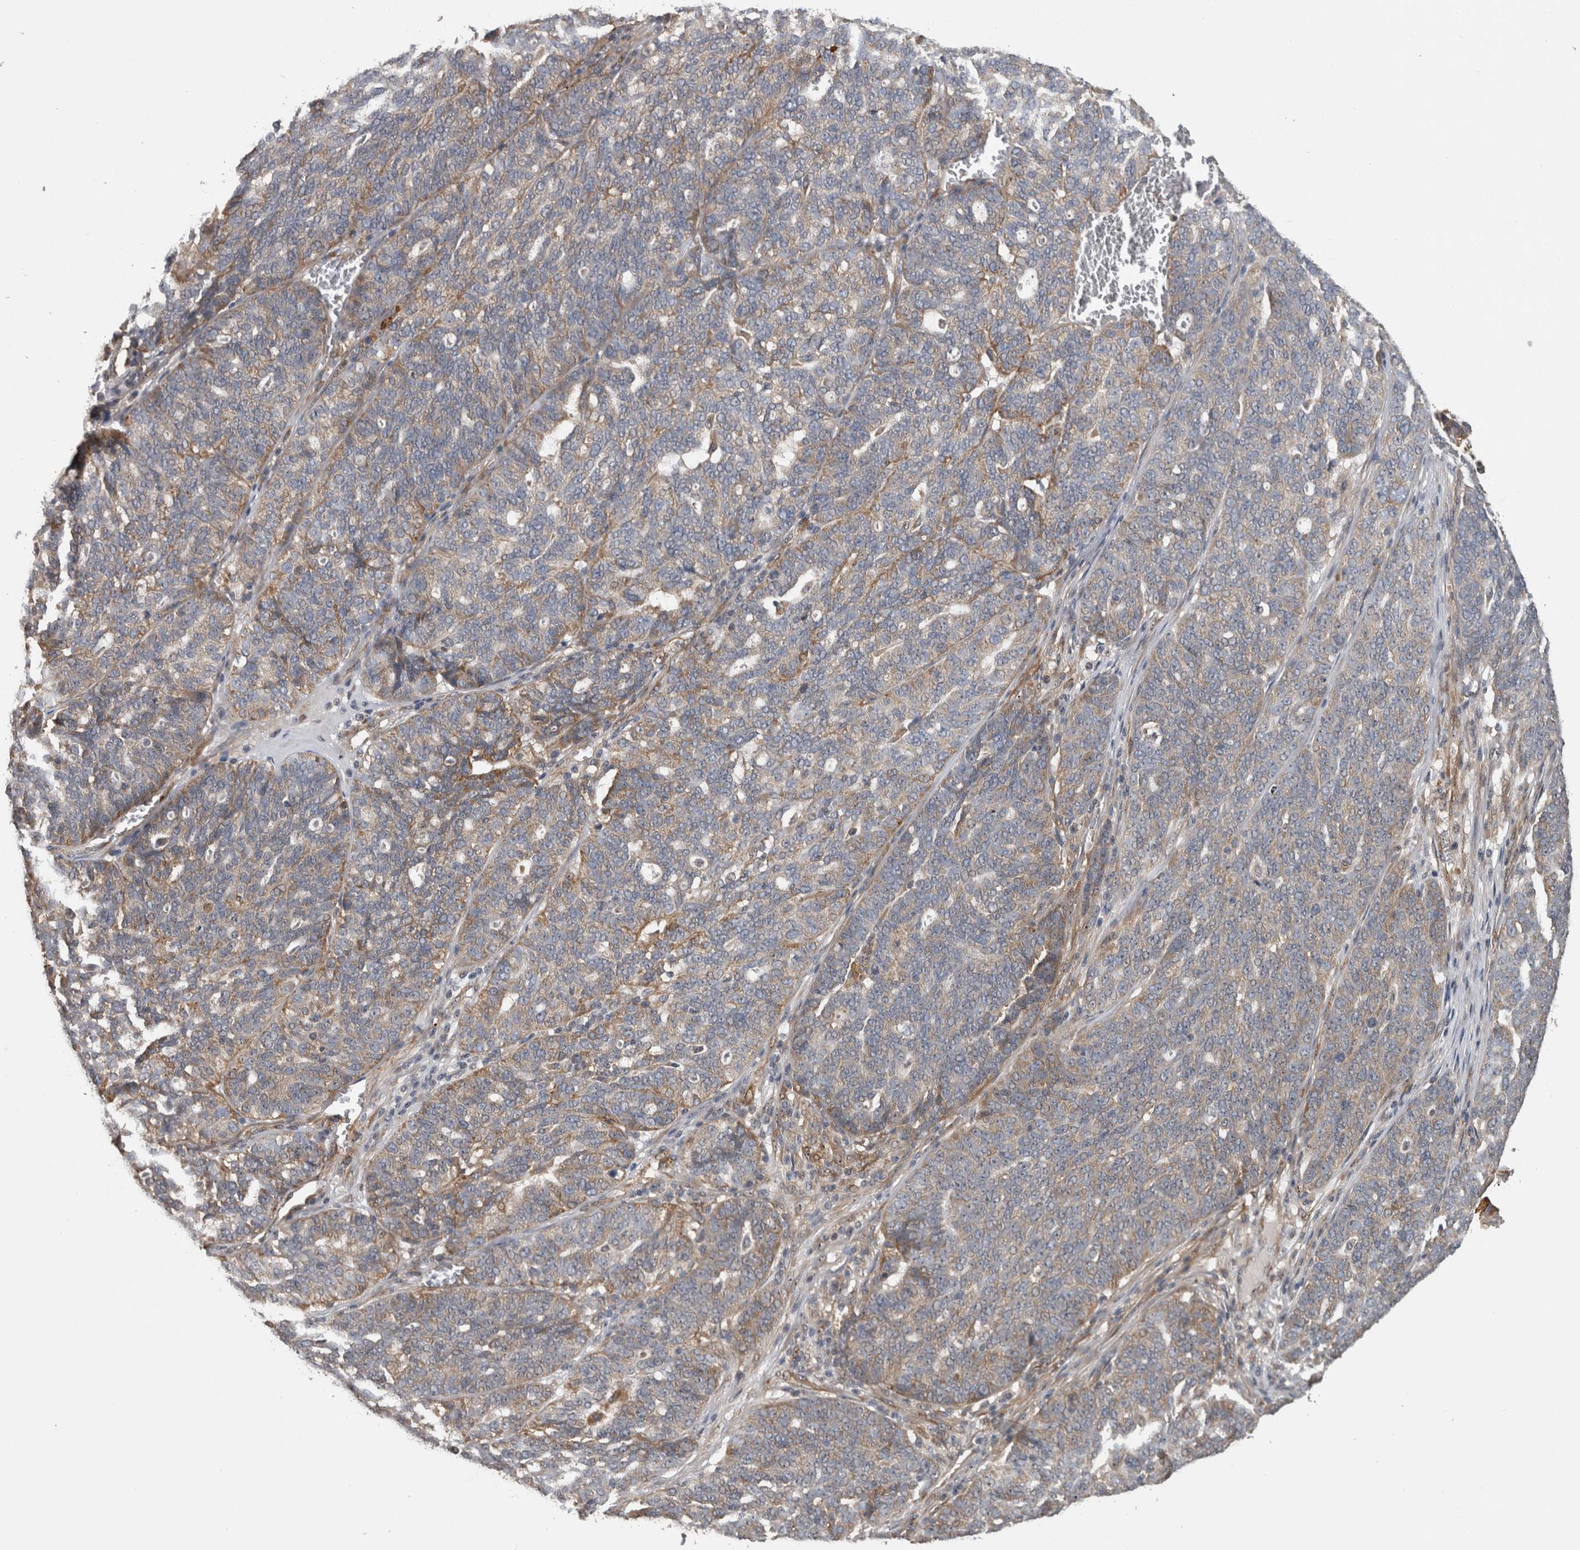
{"staining": {"intensity": "moderate", "quantity": "25%-75%", "location": "cytoplasmic/membranous"}, "tissue": "ovarian cancer", "cell_type": "Tumor cells", "image_type": "cancer", "snomed": [{"axis": "morphology", "description": "Cystadenocarcinoma, serous, NOS"}, {"axis": "topography", "description": "Ovary"}], "caption": "Ovarian cancer stained with DAB (3,3'-diaminobenzidine) IHC reveals medium levels of moderate cytoplasmic/membranous staining in about 25%-75% of tumor cells.", "gene": "ATXN2", "patient": {"sex": "female", "age": 59}}